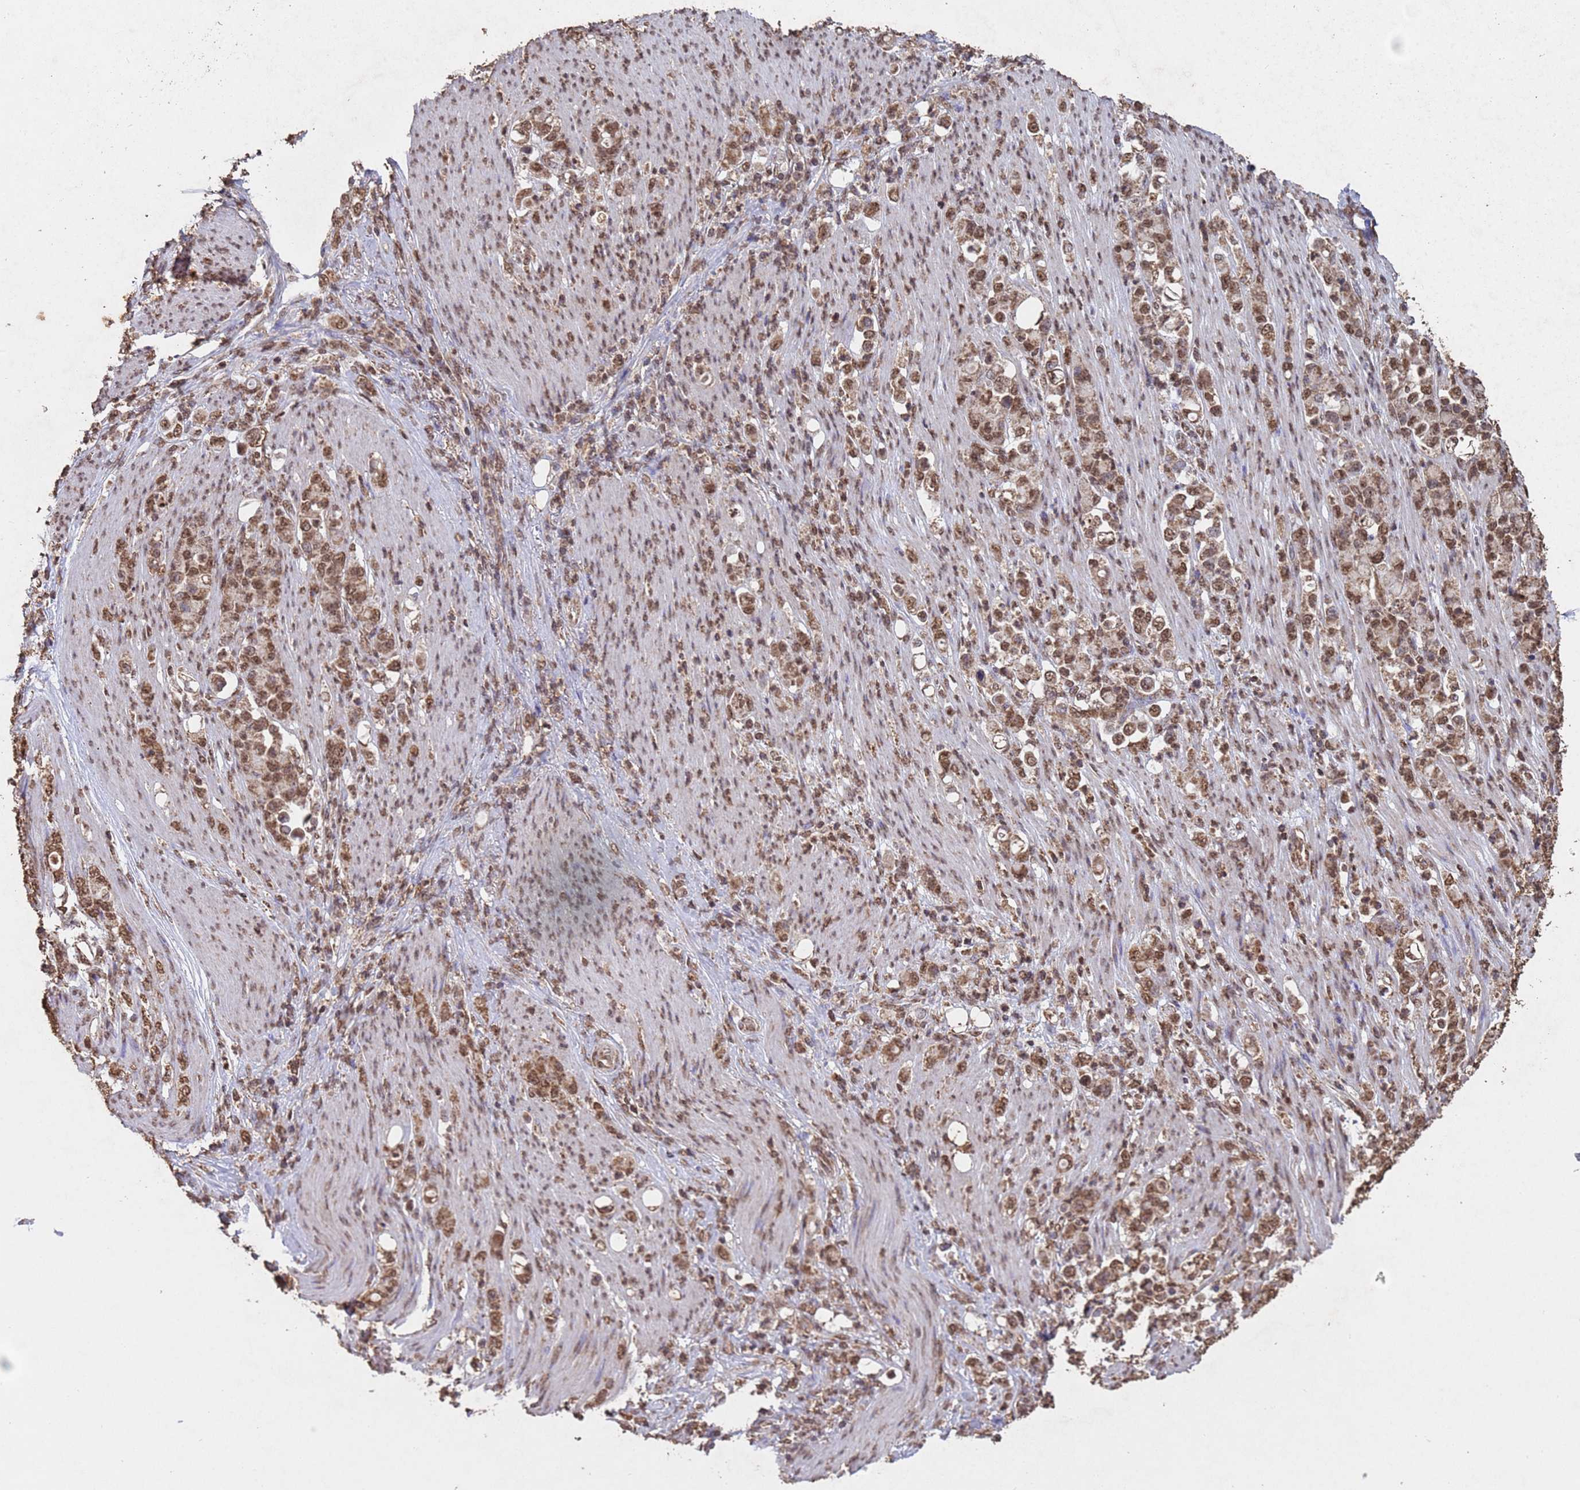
{"staining": {"intensity": "moderate", "quantity": ">75%", "location": "cytoplasmic/membranous,nuclear"}, "tissue": "stomach cancer", "cell_type": "Tumor cells", "image_type": "cancer", "snomed": [{"axis": "morphology", "description": "Normal tissue, NOS"}, {"axis": "morphology", "description": "Adenocarcinoma, NOS"}, {"axis": "topography", "description": "Stomach"}], "caption": "A micrograph showing moderate cytoplasmic/membranous and nuclear positivity in about >75% of tumor cells in adenocarcinoma (stomach), as visualized by brown immunohistochemical staining.", "gene": "HDAC10", "patient": {"sex": "female", "age": 79}}